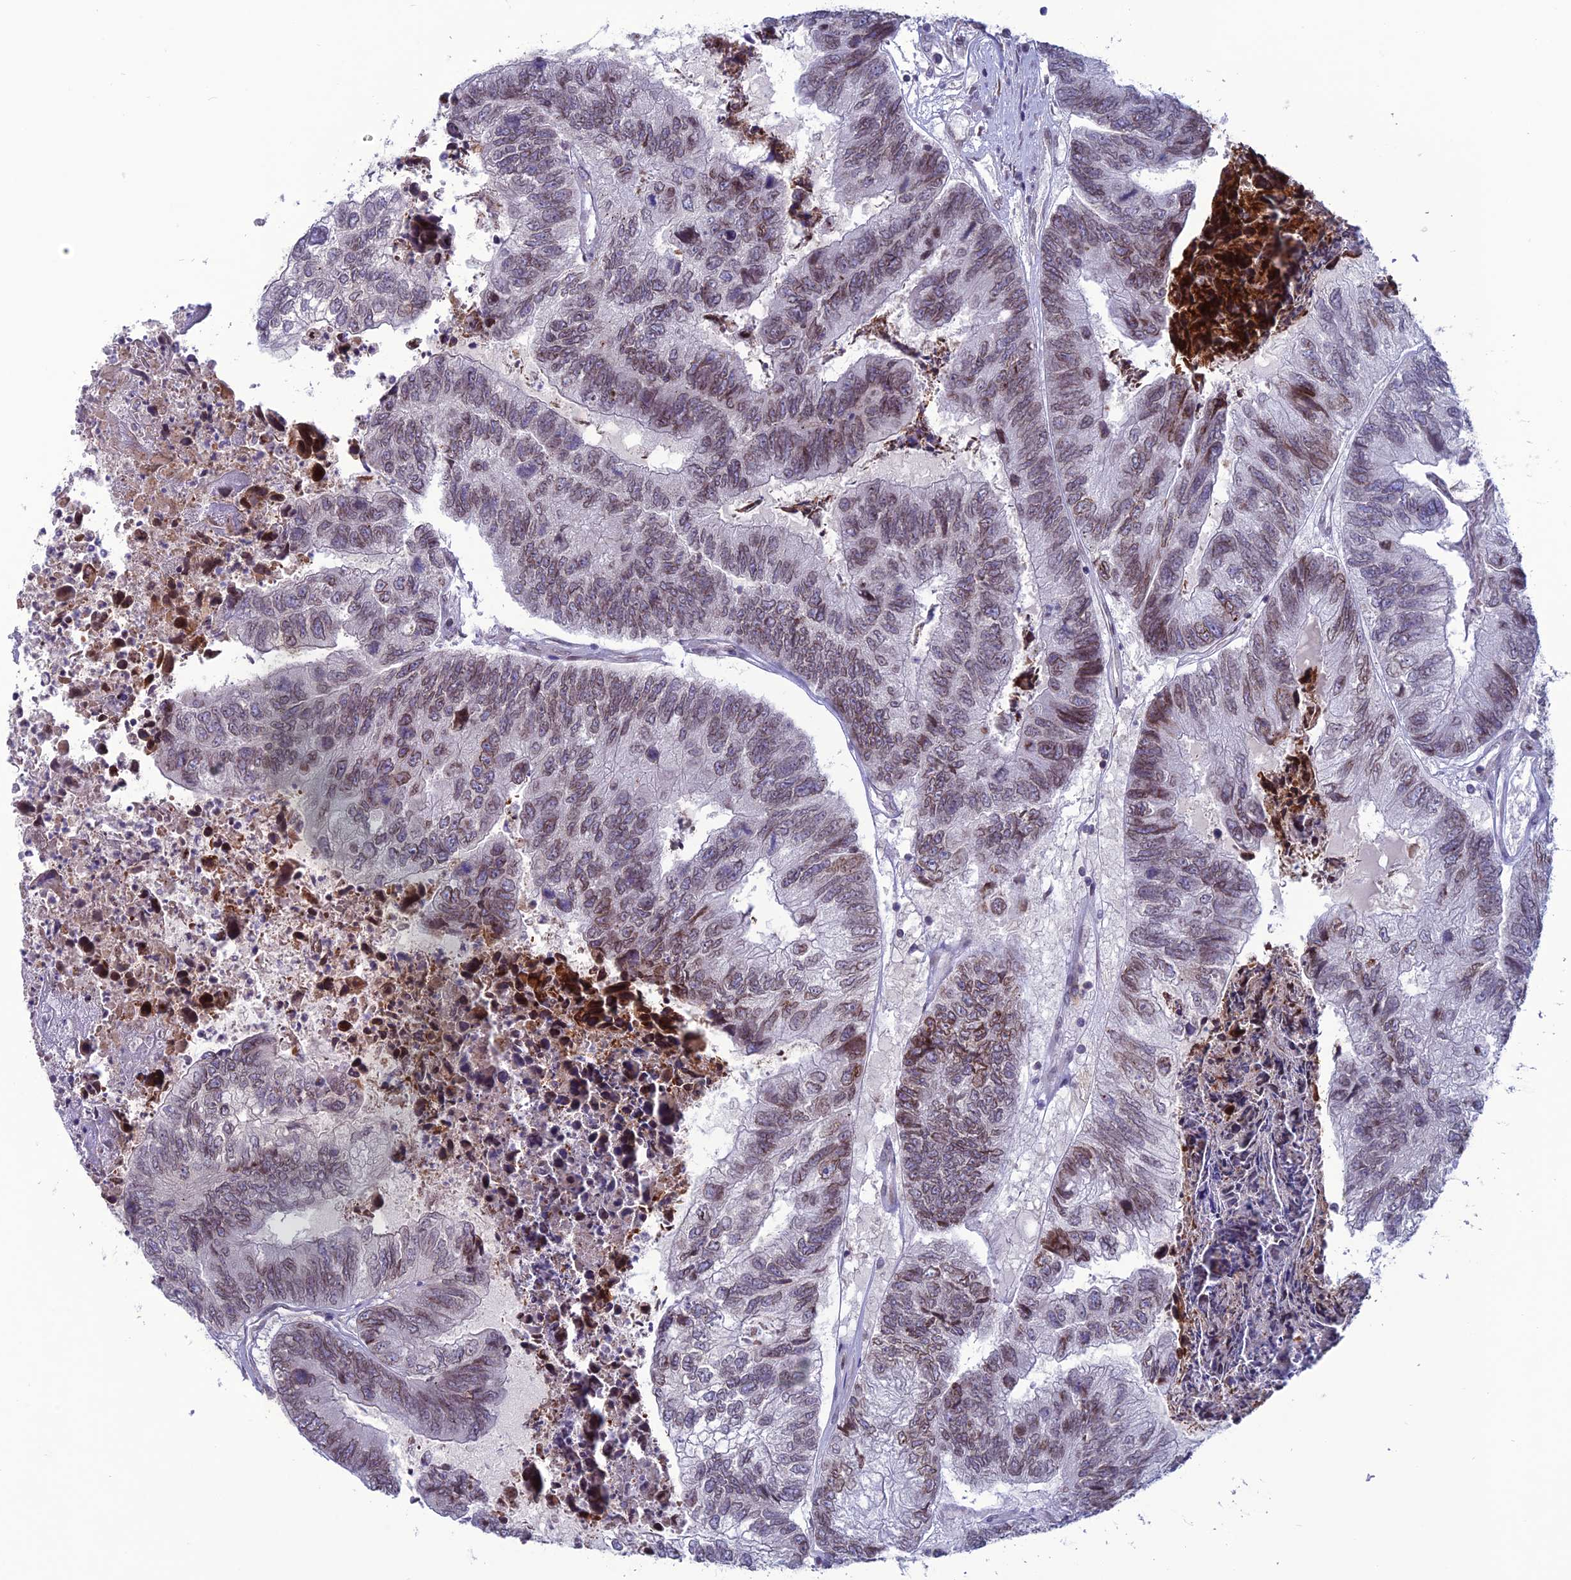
{"staining": {"intensity": "moderate", "quantity": "25%-75%", "location": "cytoplasmic/membranous,nuclear"}, "tissue": "colorectal cancer", "cell_type": "Tumor cells", "image_type": "cancer", "snomed": [{"axis": "morphology", "description": "Adenocarcinoma, NOS"}, {"axis": "topography", "description": "Colon"}], "caption": "Immunohistochemical staining of colorectal adenocarcinoma displays medium levels of moderate cytoplasmic/membranous and nuclear staining in about 25%-75% of tumor cells.", "gene": "WDR46", "patient": {"sex": "female", "age": 67}}